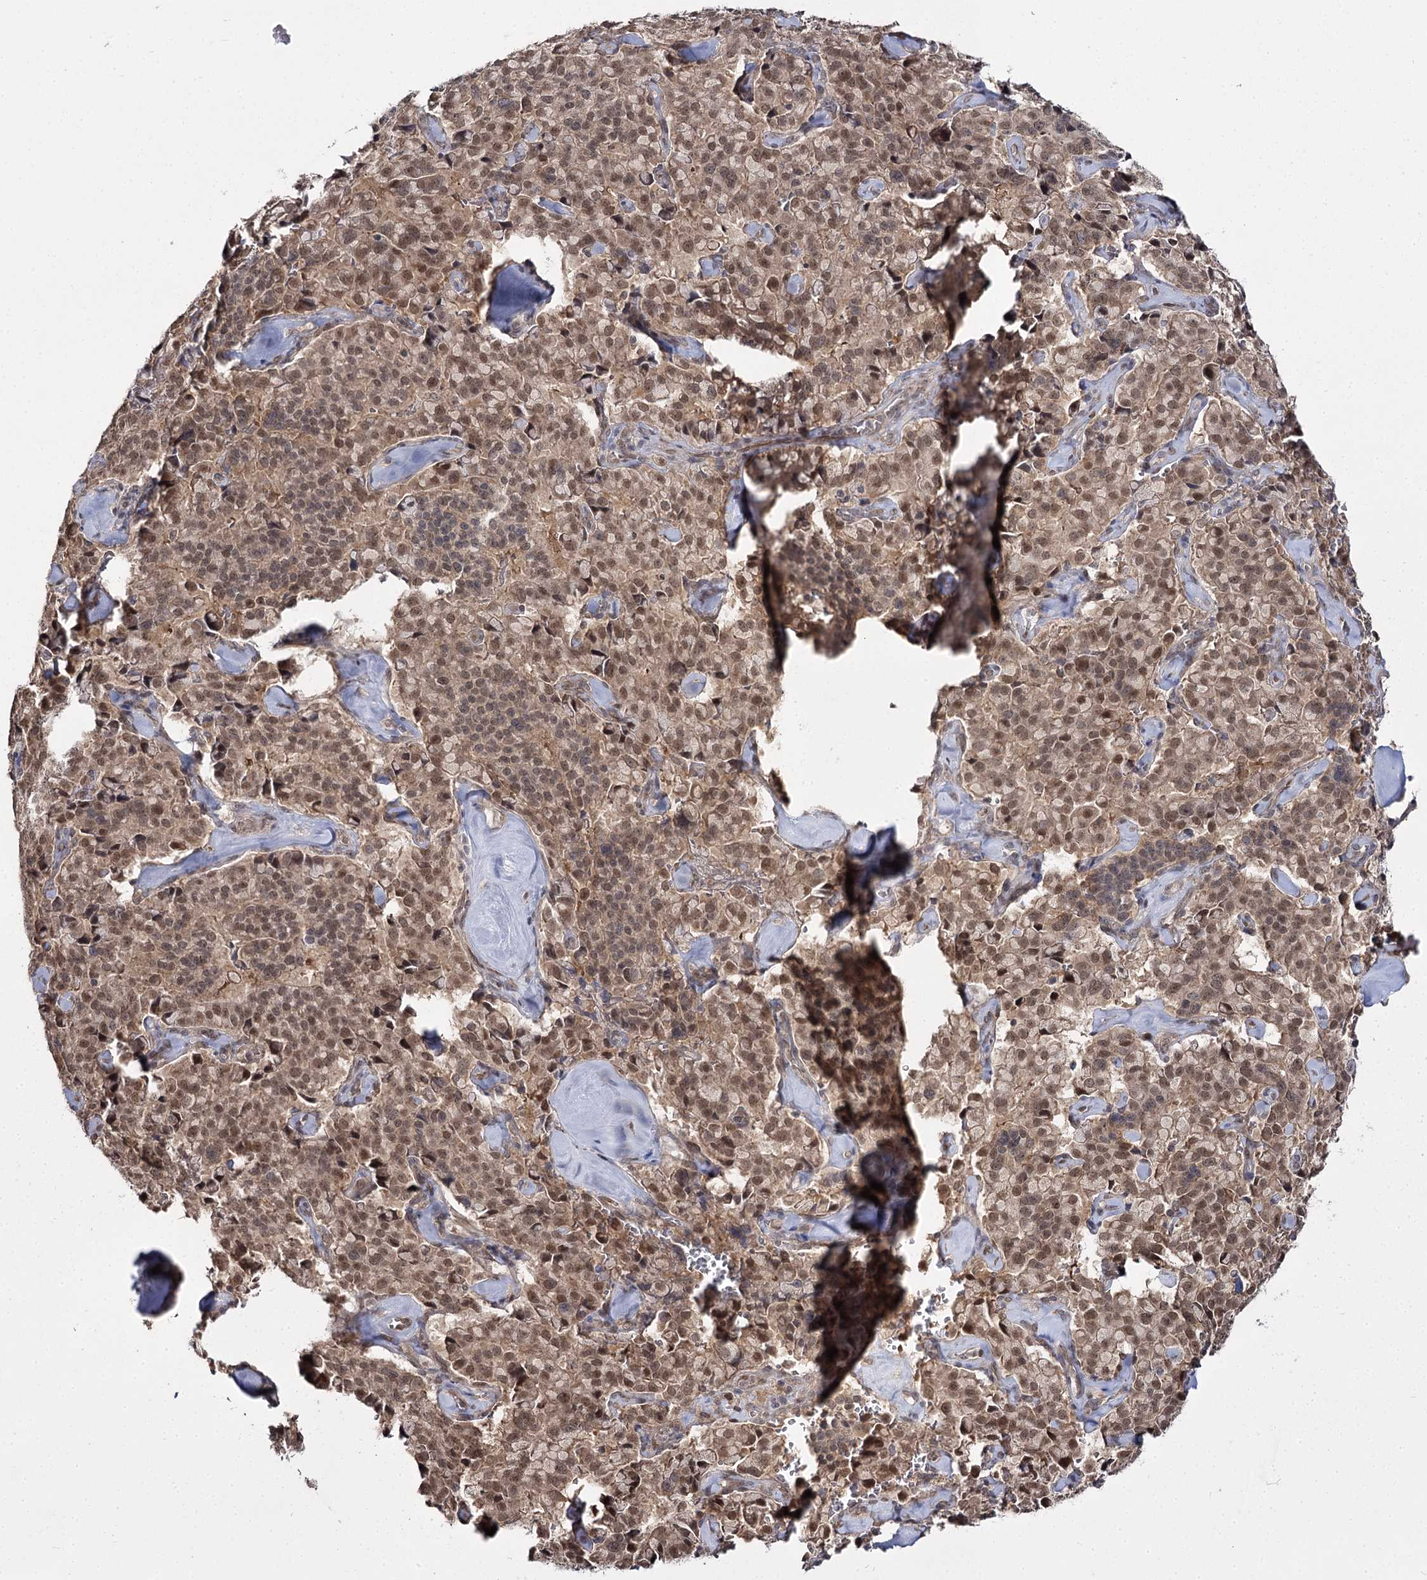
{"staining": {"intensity": "moderate", "quantity": ">75%", "location": "cytoplasmic/membranous,nuclear"}, "tissue": "pancreatic cancer", "cell_type": "Tumor cells", "image_type": "cancer", "snomed": [{"axis": "morphology", "description": "Adenocarcinoma, NOS"}, {"axis": "topography", "description": "Pancreas"}], "caption": "Pancreatic cancer was stained to show a protein in brown. There is medium levels of moderate cytoplasmic/membranous and nuclear expression in approximately >75% of tumor cells.", "gene": "TRNT1", "patient": {"sex": "male", "age": 65}}